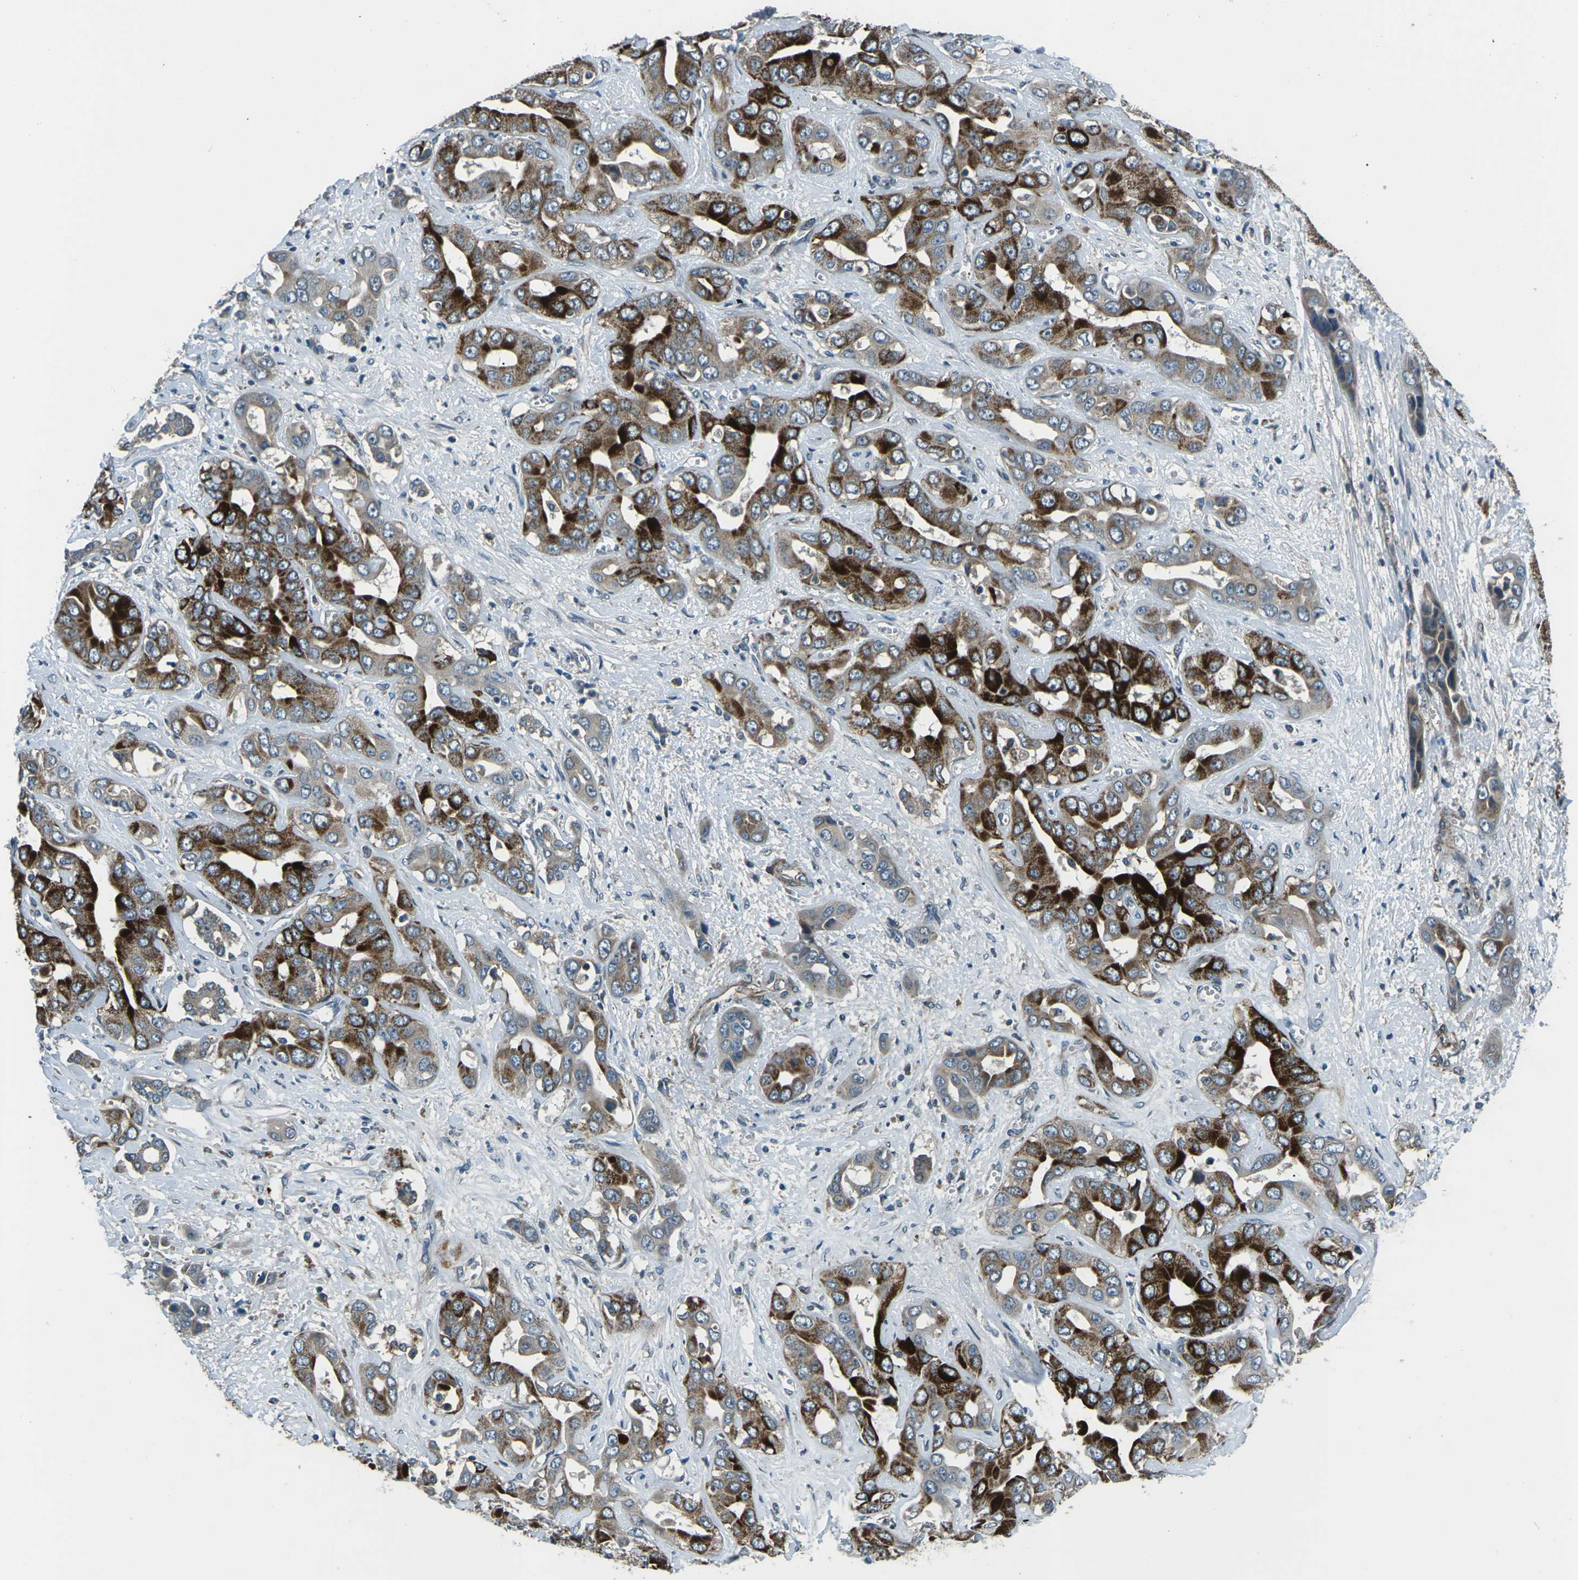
{"staining": {"intensity": "strong", "quantity": "25%-75%", "location": "cytoplasmic/membranous"}, "tissue": "liver cancer", "cell_type": "Tumor cells", "image_type": "cancer", "snomed": [{"axis": "morphology", "description": "Cholangiocarcinoma"}, {"axis": "topography", "description": "Liver"}], "caption": "Liver cancer stained for a protein displays strong cytoplasmic/membranous positivity in tumor cells.", "gene": "AFAP1", "patient": {"sex": "female", "age": 52}}